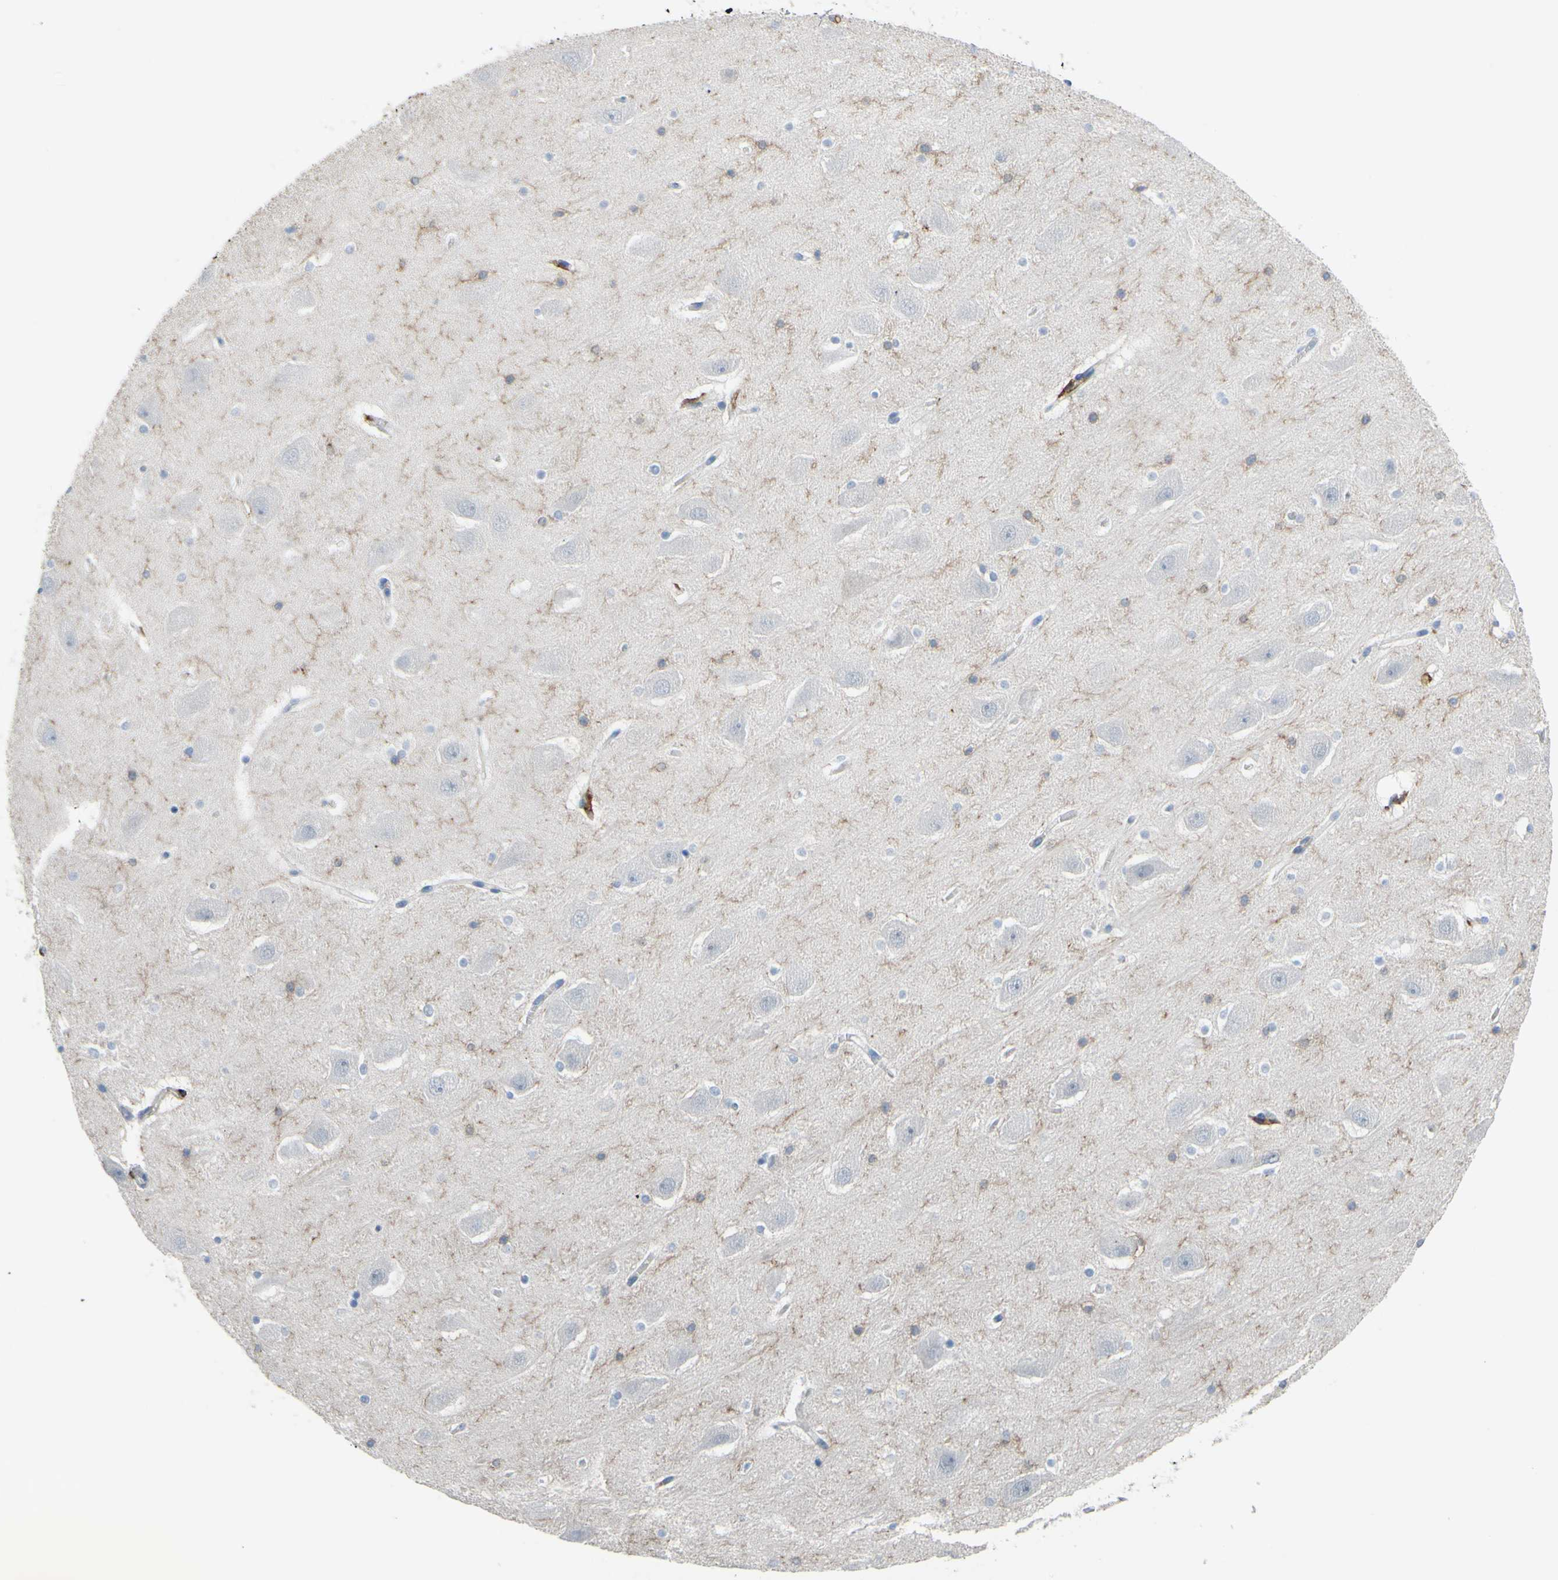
{"staining": {"intensity": "moderate", "quantity": "<25%", "location": "cytoplasmic/membranous"}, "tissue": "hippocampus", "cell_type": "Glial cells", "image_type": "normal", "snomed": [{"axis": "morphology", "description": "Normal tissue, NOS"}, {"axis": "topography", "description": "Hippocampus"}], "caption": "High-power microscopy captured an IHC photomicrograph of normal hippocampus, revealing moderate cytoplasmic/membranous staining in about <25% of glial cells. (Brightfield microscopy of DAB IHC at high magnification).", "gene": "FCGR2A", "patient": {"sex": "male", "age": 45}}